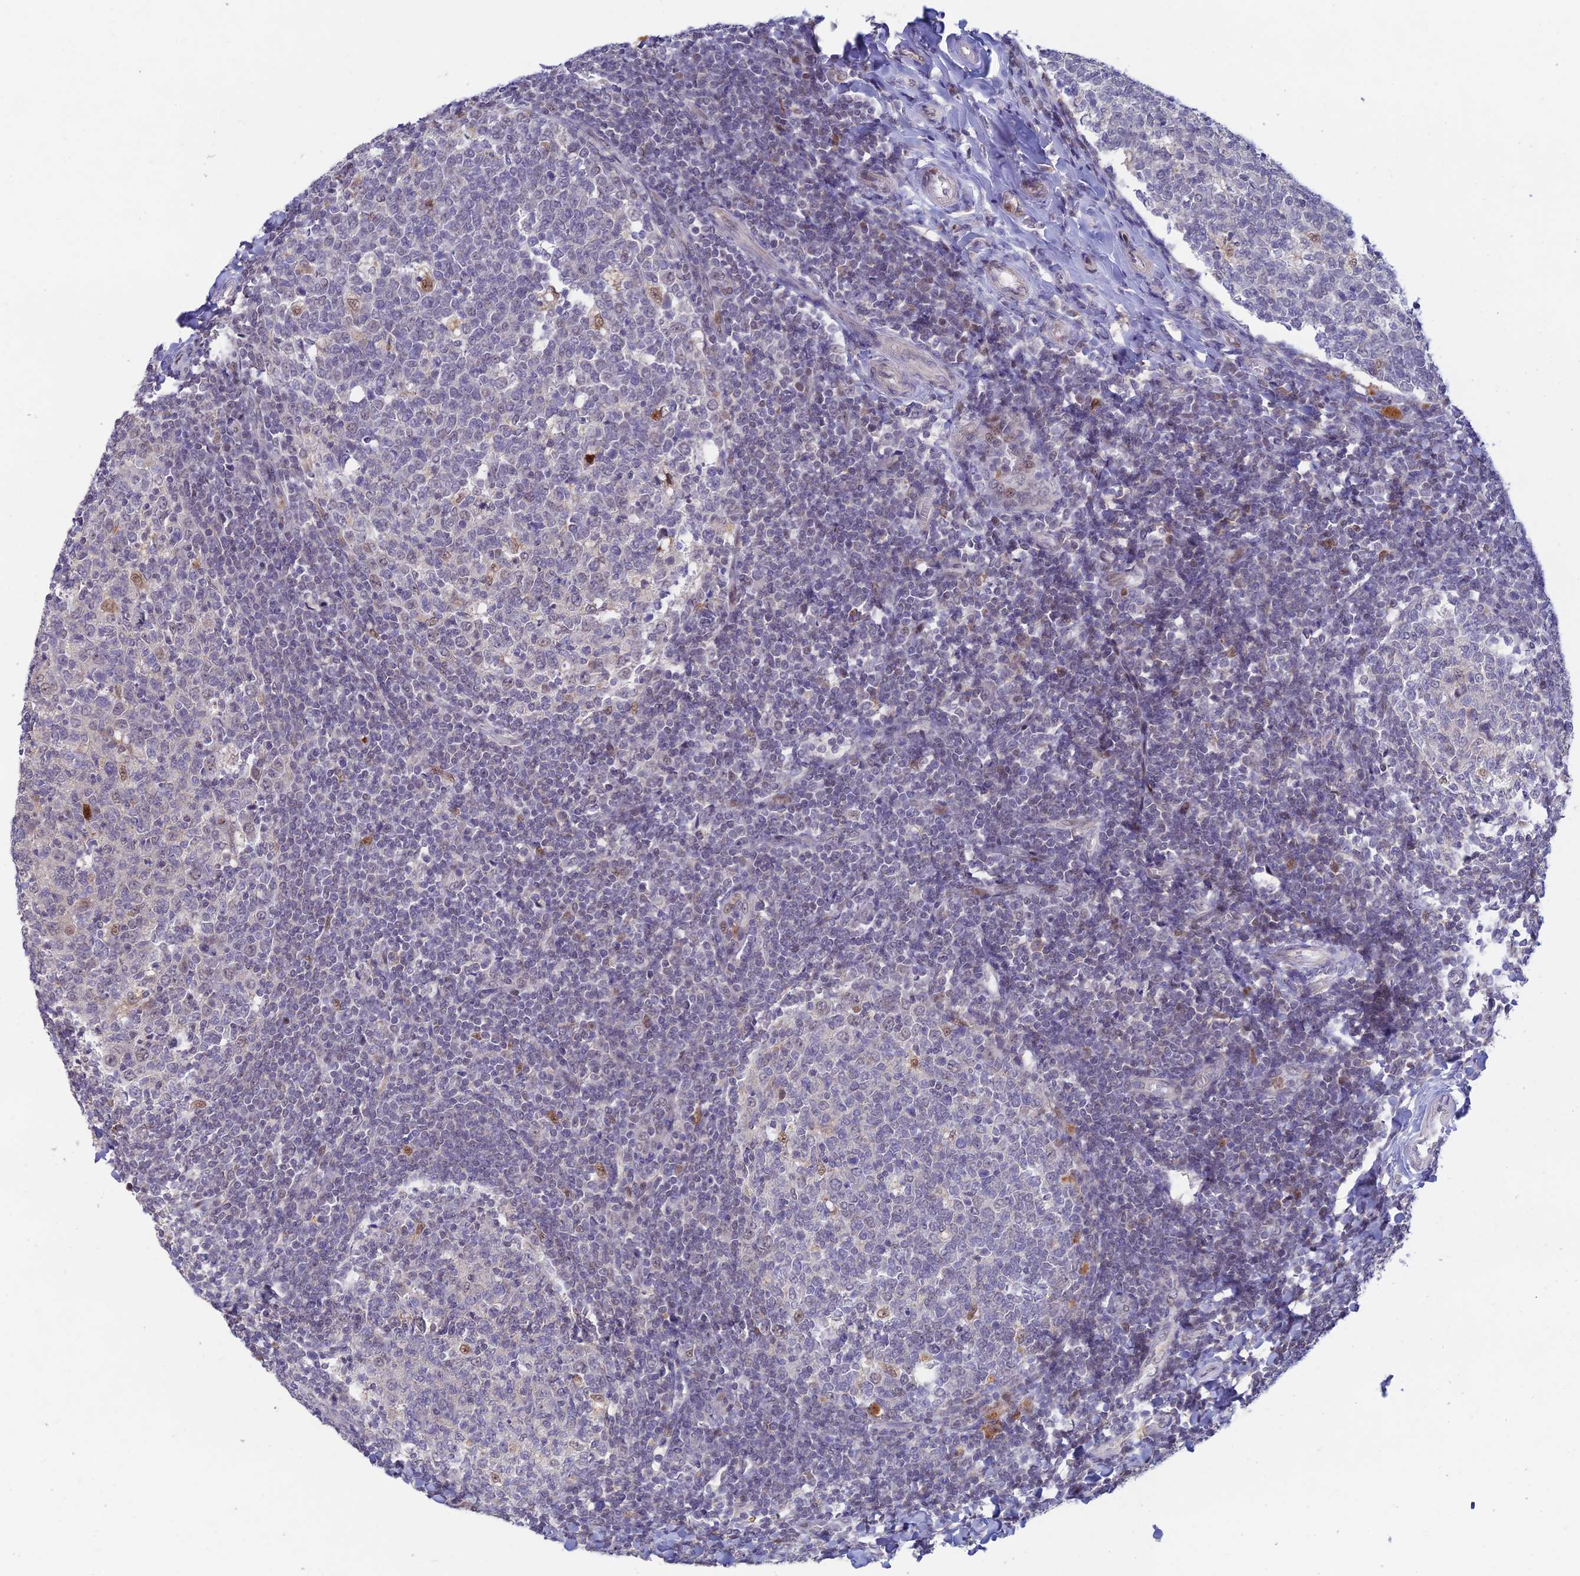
{"staining": {"intensity": "weak", "quantity": "<25%", "location": "nuclear"}, "tissue": "tonsil", "cell_type": "Germinal center cells", "image_type": "normal", "snomed": [{"axis": "morphology", "description": "Normal tissue, NOS"}, {"axis": "topography", "description": "Tonsil"}], "caption": "Immunohistochemistry (IHC) image of benign tonsil: tonsil stained with DAB shows no significant protein positivity in germinal center cells.", "gene": "FASTKD5", "patient": {"sex": "female", "age": 19}}